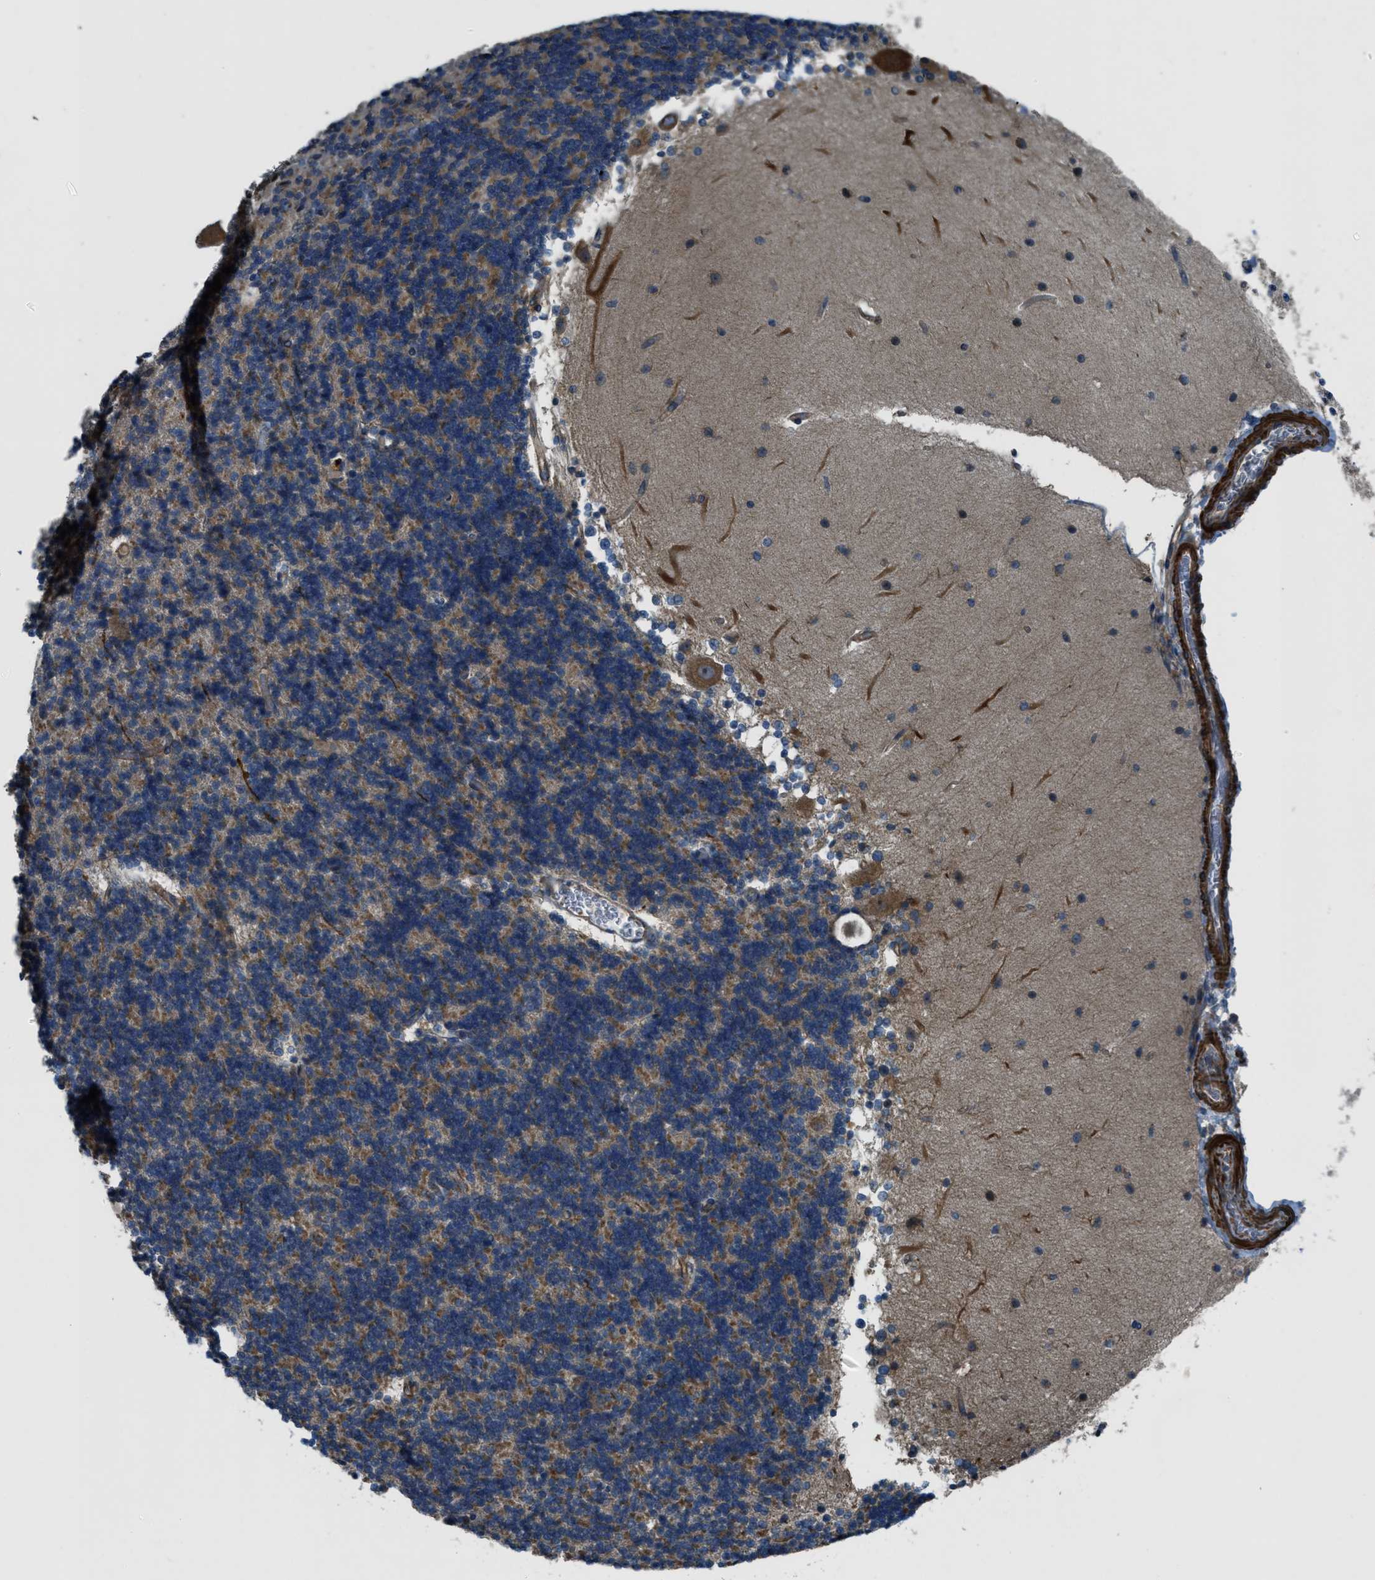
{"staining": {"intensity": "moderate", "quantity": "25%-75%", "location": "cytoplasmic/membranous"}, "tissue": "cerebellum", "cell_type": "Cells in granular layer", "image_type": "normal", "snomed": [{"axis": "morphology", "description": "Normal tissue, NOS"}, {"axis": "topography", "description": "Cerebellum"}], "caption": "Immunohistochemistry of normal human cerebellum exhibits medium levels of moderate cytoplasmic/membranous positivity in approximately 25%-75% of cells in granular layer. (brown staining indicates protein expression, while blue staining denotes nuclei).", "gene": "VEZT", "patient": {"sex": "female", "age": 54}}